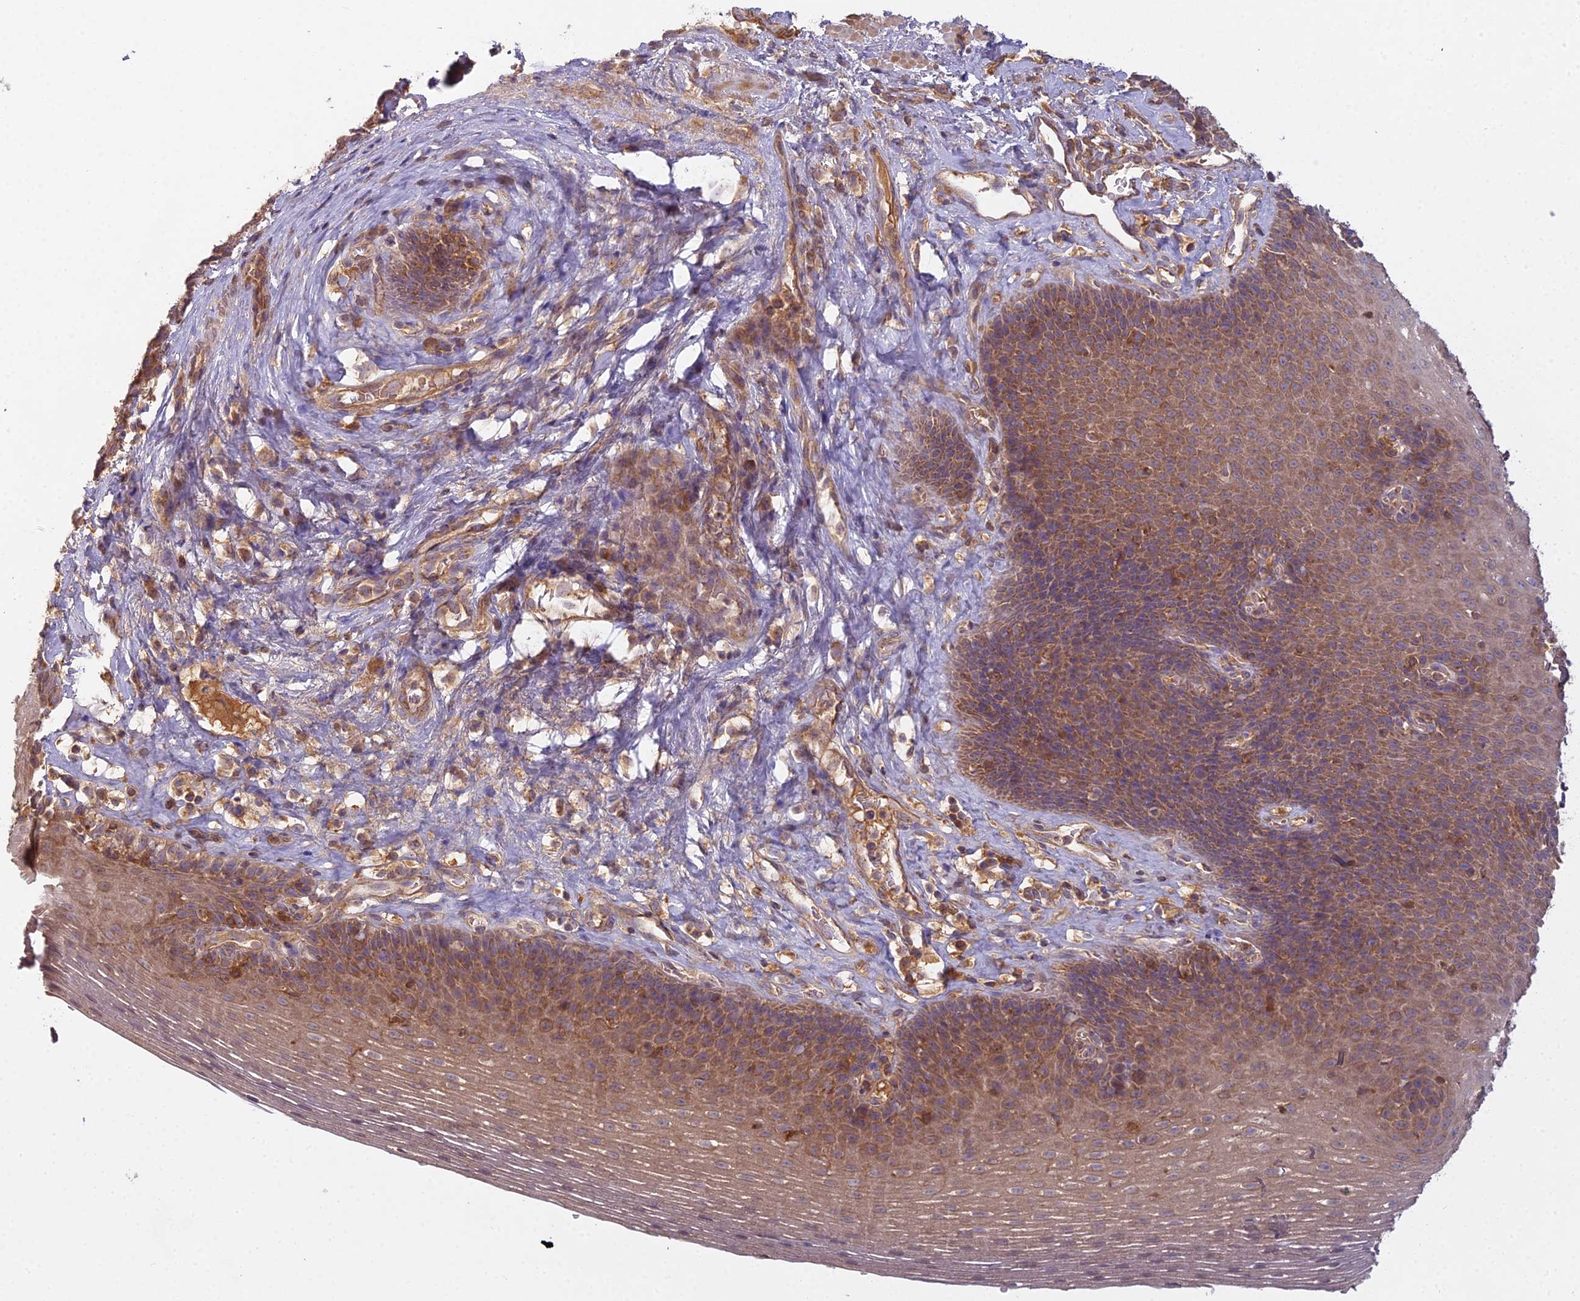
{"staining": {"intensity": "moderate", "quantity": ">75%", "location": "cytoplasmic/membranous"}, "tissue": "esophagus", "cell_type": "Squamous epithelial cells", "image_type": "normal", "snomed": [{"axis": "morphology", "description": "Normal tissue, NOS"}, {"axis": "topography", "description": "Esophagus"}], "caption": "Immunohistochemical staining of normal human esophagus exhibits >75% levels of moderate cytoplasmic/membranous protein staining in about >75% of squamous epithelial cells.", "gene": "CCDC167", "patient": {"sex": "female", "age": 66}}